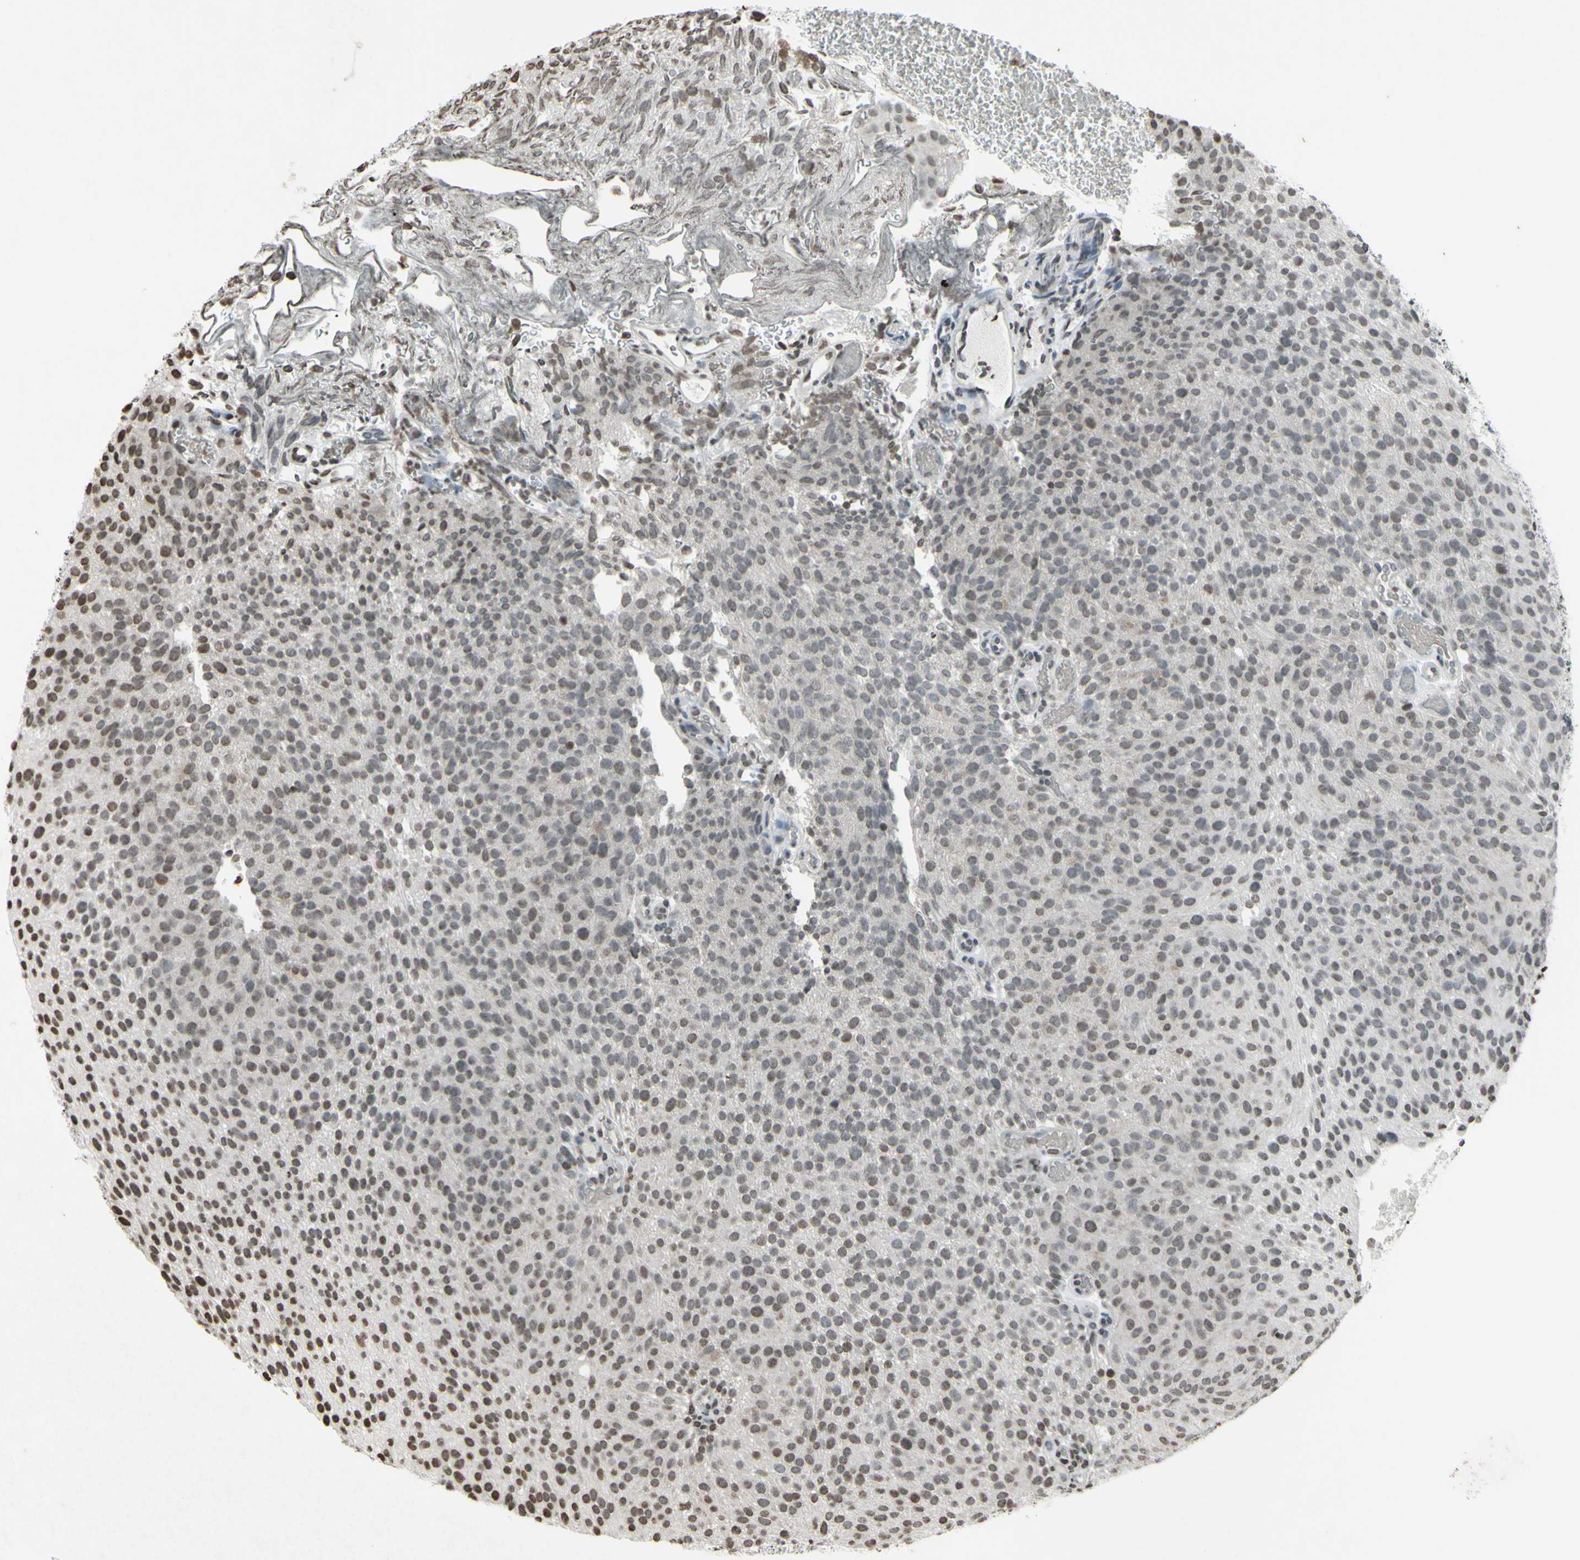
{"staining": {"intensity": "moderate", "quantity": "25%-75%", "location": "nuclear"}, "tissue": "urothelial cancer", "cell_type": "Tumor cells", "image_type": "cancer", "snomed": [{"axis": "morphology", "description": "Urothelial carcinoma, Low grade"}, {"axis": "topography", "description": "Urinary bladder"}], "caption": "IHC histopathology image of human urothelial carcinoma (low-grade) stained for a protein (brown), which demonstrates medium levels of moderate nuclear positivity in approximately 25%-75% of tumor cells.", "gene": "CD79B", "patient": {"sex": "male", "age": 78}}